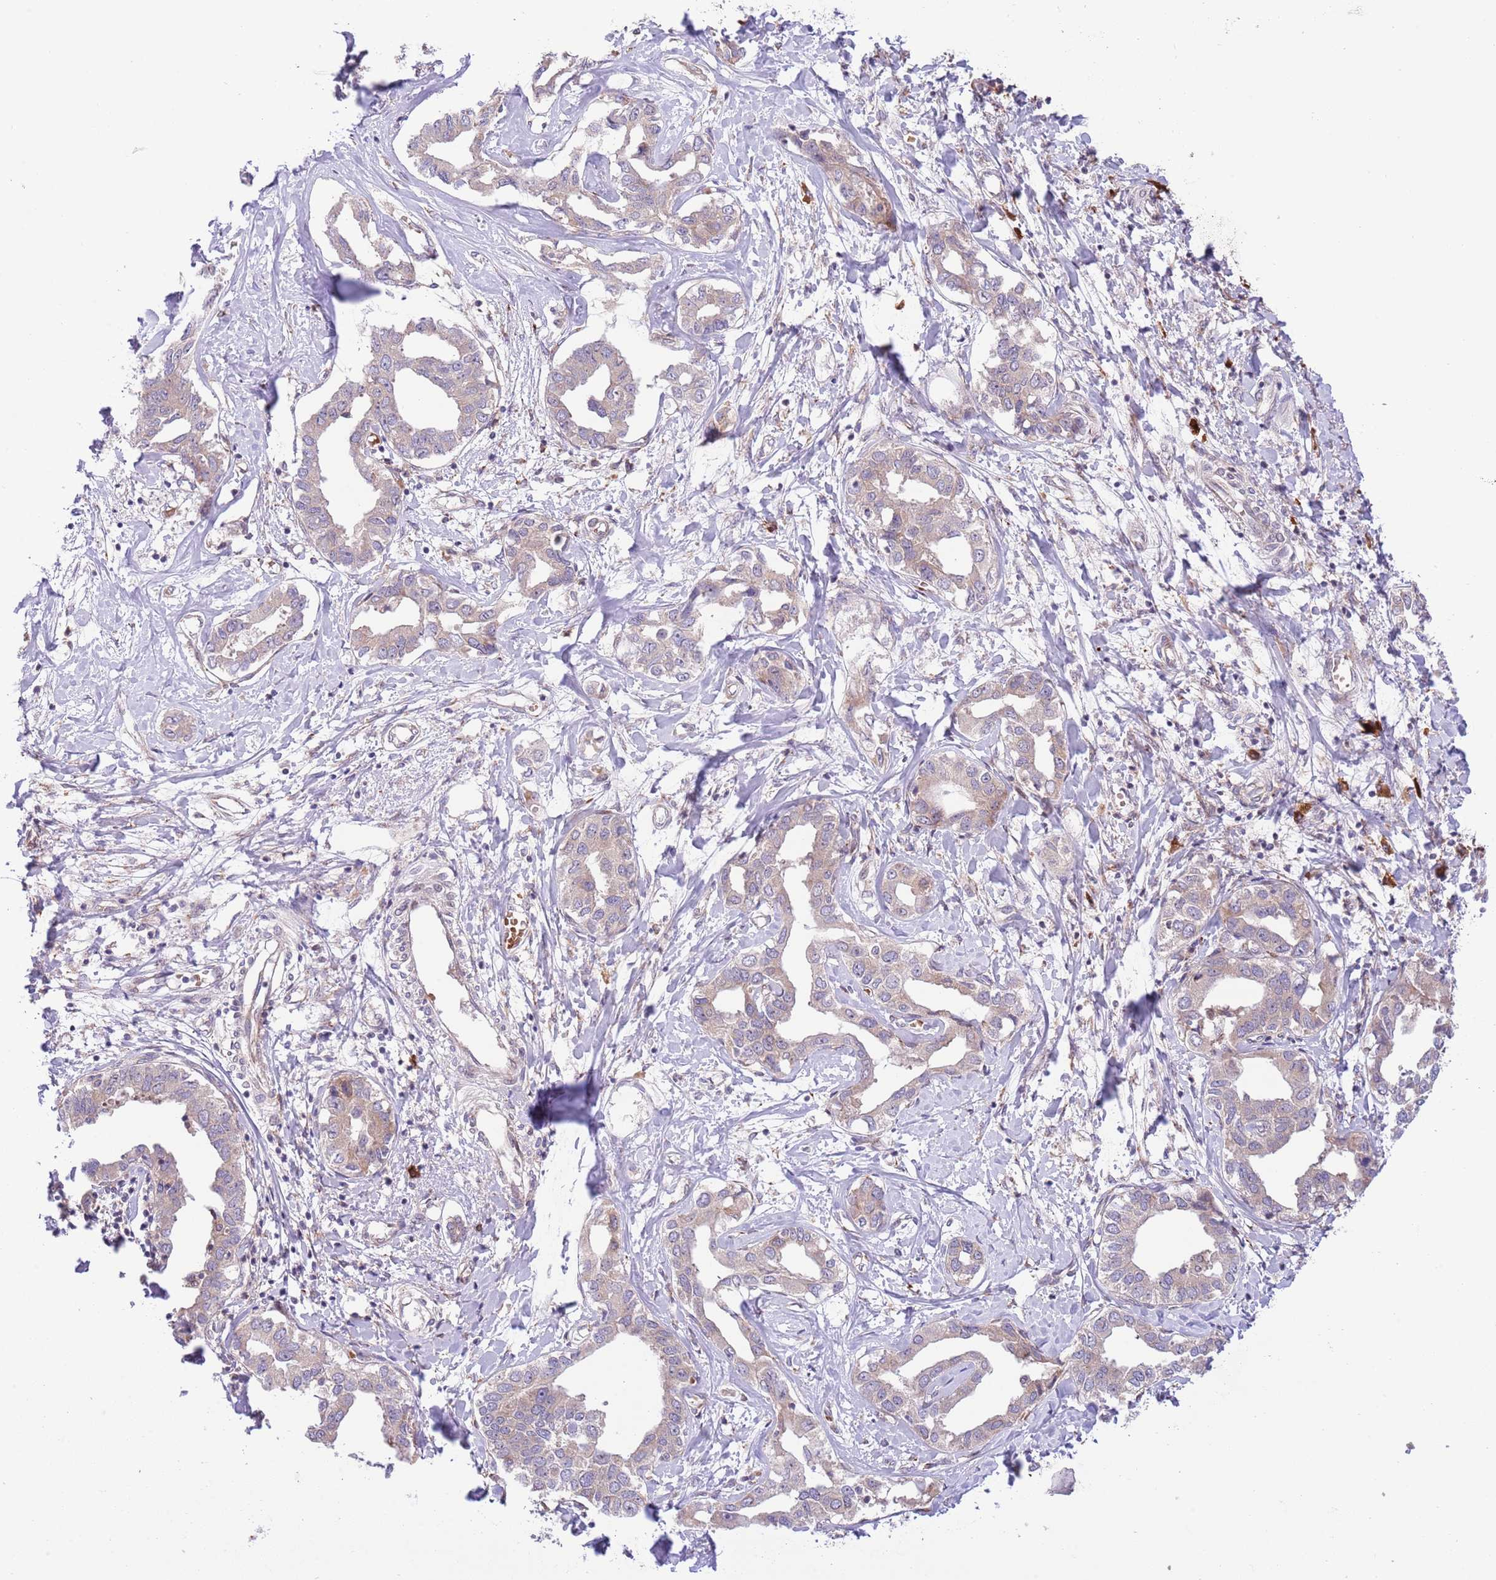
{"staining": {"intensity": "weak", "quantity": "25%-75%", "location": "cytoplasmic/membranous"}, "tissue": "liver cancer", "cell_type": "Tumor cells", "image_type": "cancer", "snomed": [{"axis": "morphology", "description": "Cholangiocarcinoma"}, {"axis": "topography", "description": "Liver"}], "caption": "DAB immunohistochemical staining of human cholangiocarcinoma (liver) shows weak cytoplasmic/membranous protein expression in approximately 25%-75% of tumor cells. (Brightfield microscopy of DAB IHC at high magnification).", "gene": "DAND5", "patient": {"sex": "male", "age": 59}}